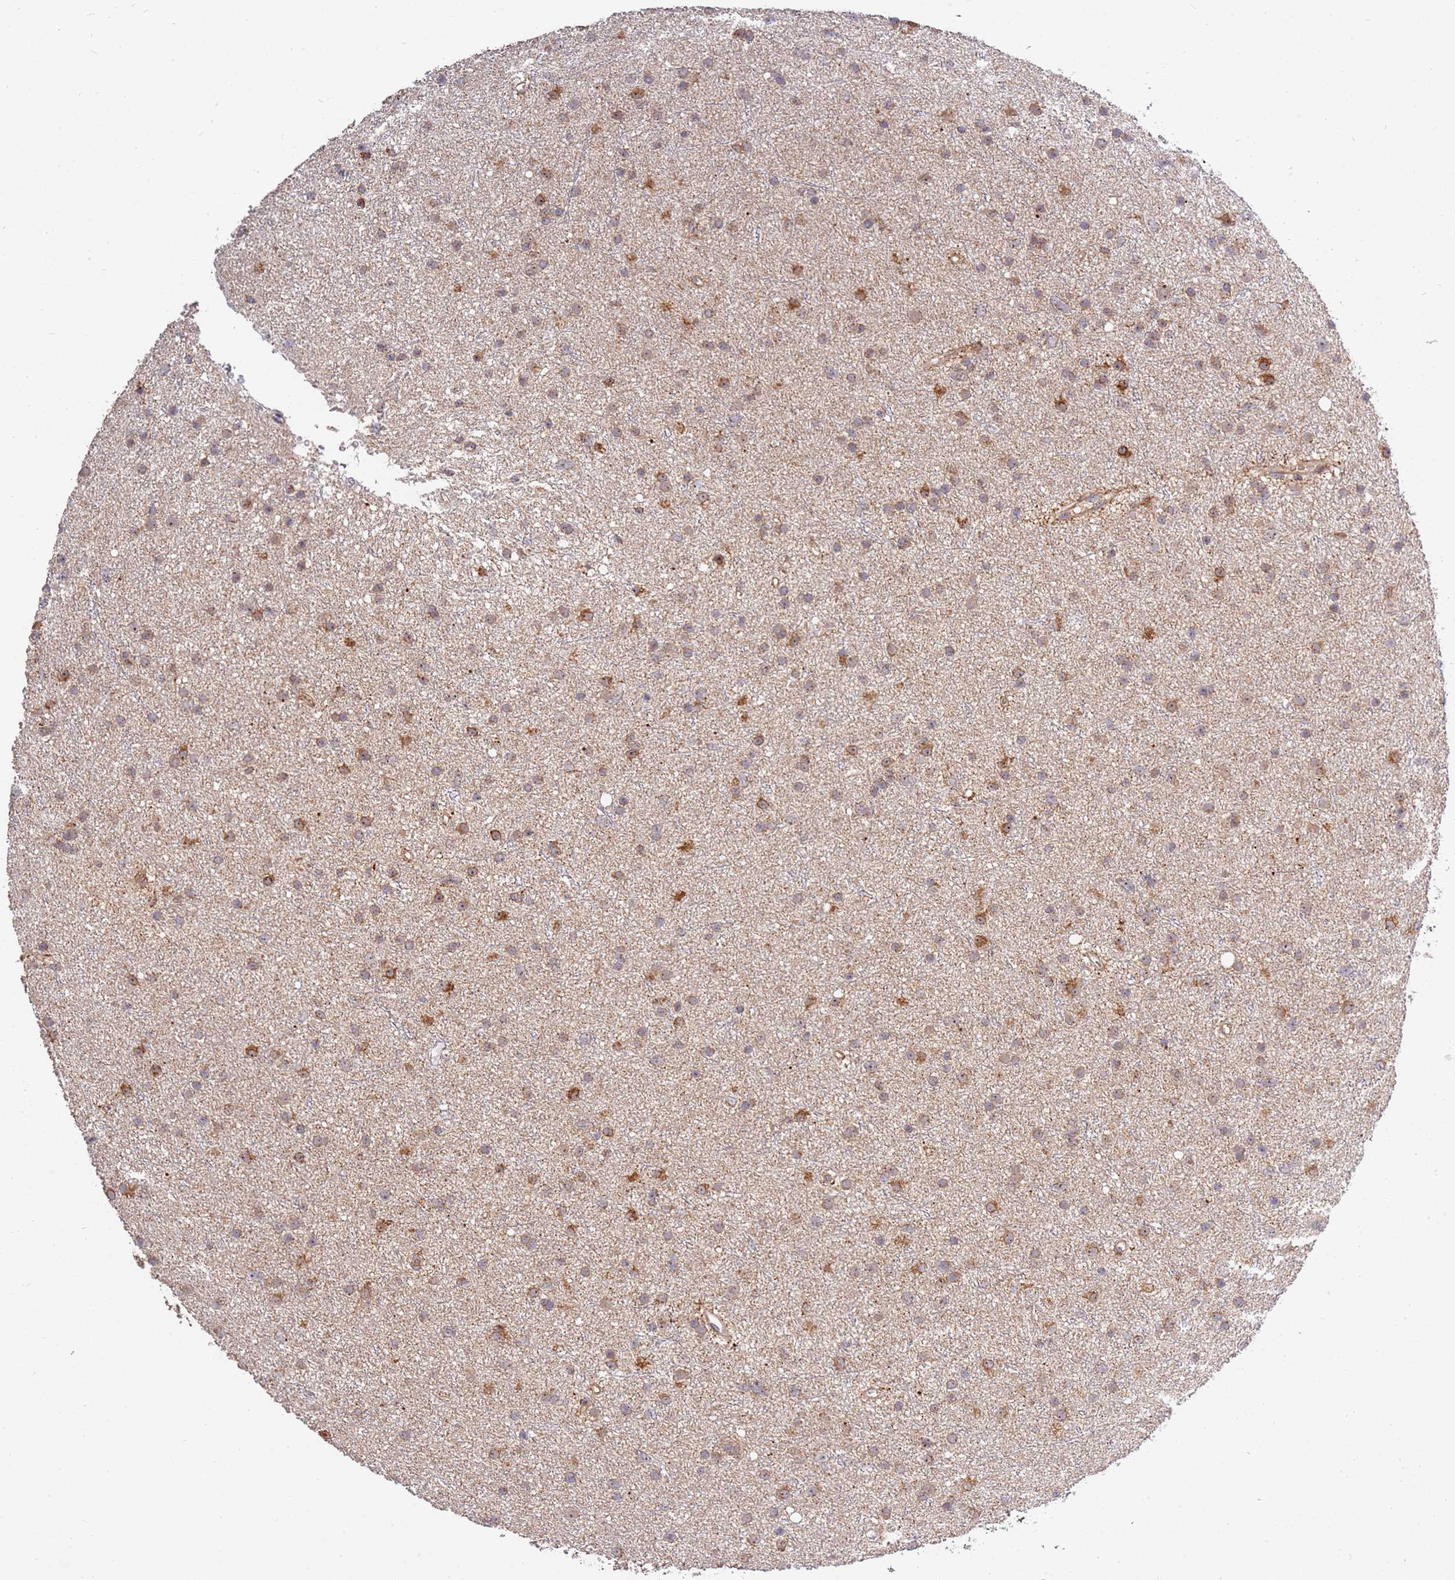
{"staining": {"intensity": "moderate", "quantity": ">75%", "location": "cytoplasmic/membranous"}, "tissue": "glioma", "cell_type": "Tumor cells", "image_type": "cancer", "snomed": [{"axis": "morphology", "description": "Glioma, malignant, Low grade"}, {"axis": "topography", "description": "Cerebral cortex"}], "caption": "Immunohistochemical staining of glioma displays medium levels of moderate cytoplasmic/membranous protein positivity in approximately >75% of tumor cells.", "gene": "KIF25", "patient": {"sex": "female", "age": 39}}